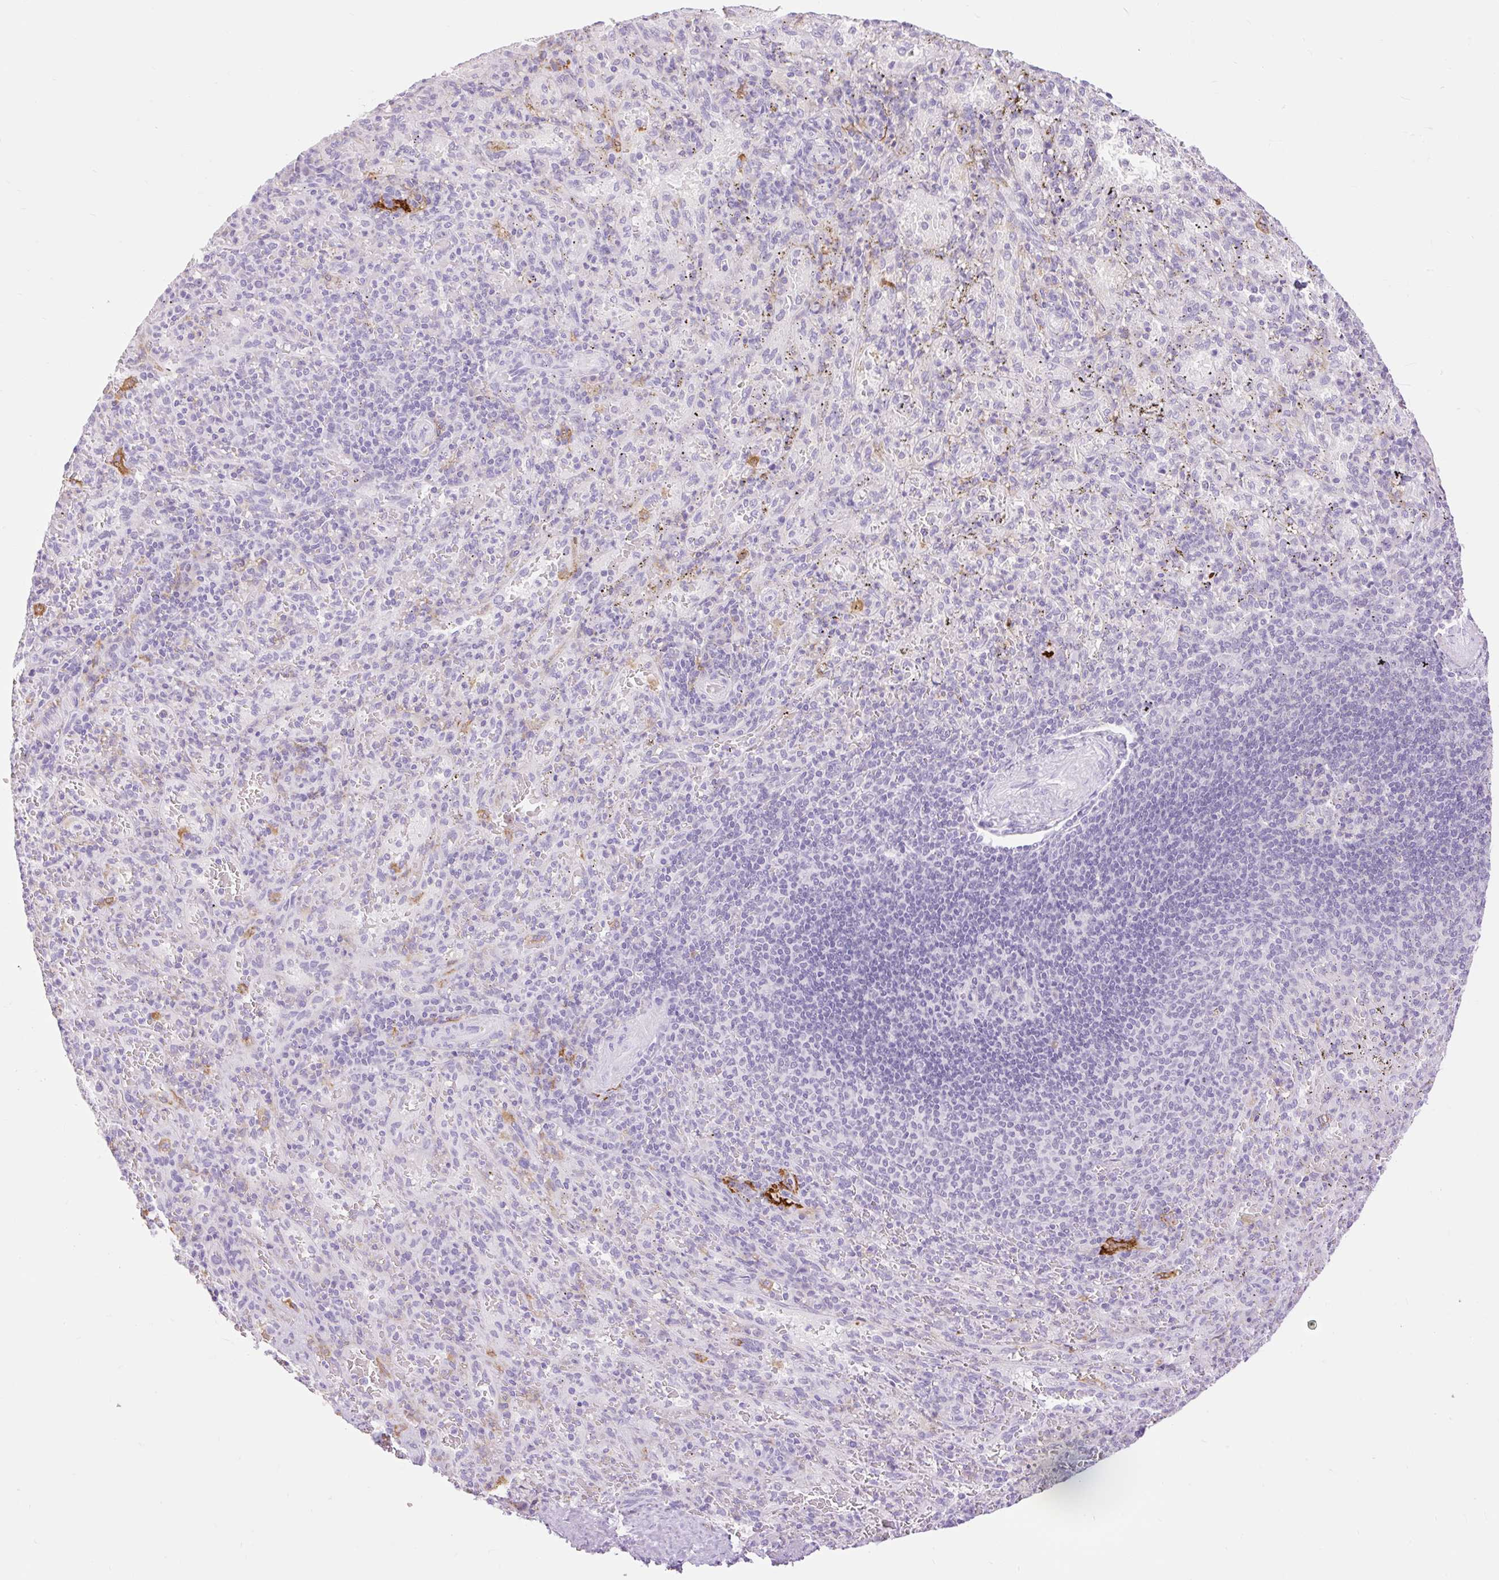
{"staining": {"intensity": "negative", "quantity": "none", "location": "none"}, "tissue": "spleen", "cell_type": "Cells in red pulp", "image_type": "normal", "snomed": [{"axis": "morphology", "description": "Normal tissue, NOS"}, {"axis": "topography", "description": "Spleen"}], "caption": "Immunohistochemistry histopathology image of benign spleen: human spleen stained with DAB (3,3'-diaminobenzidine) shows no significant protein expression in cells in red pulp.", "gene": "SIGLEC1", "patient": {"sex": "male", "age": 57}}